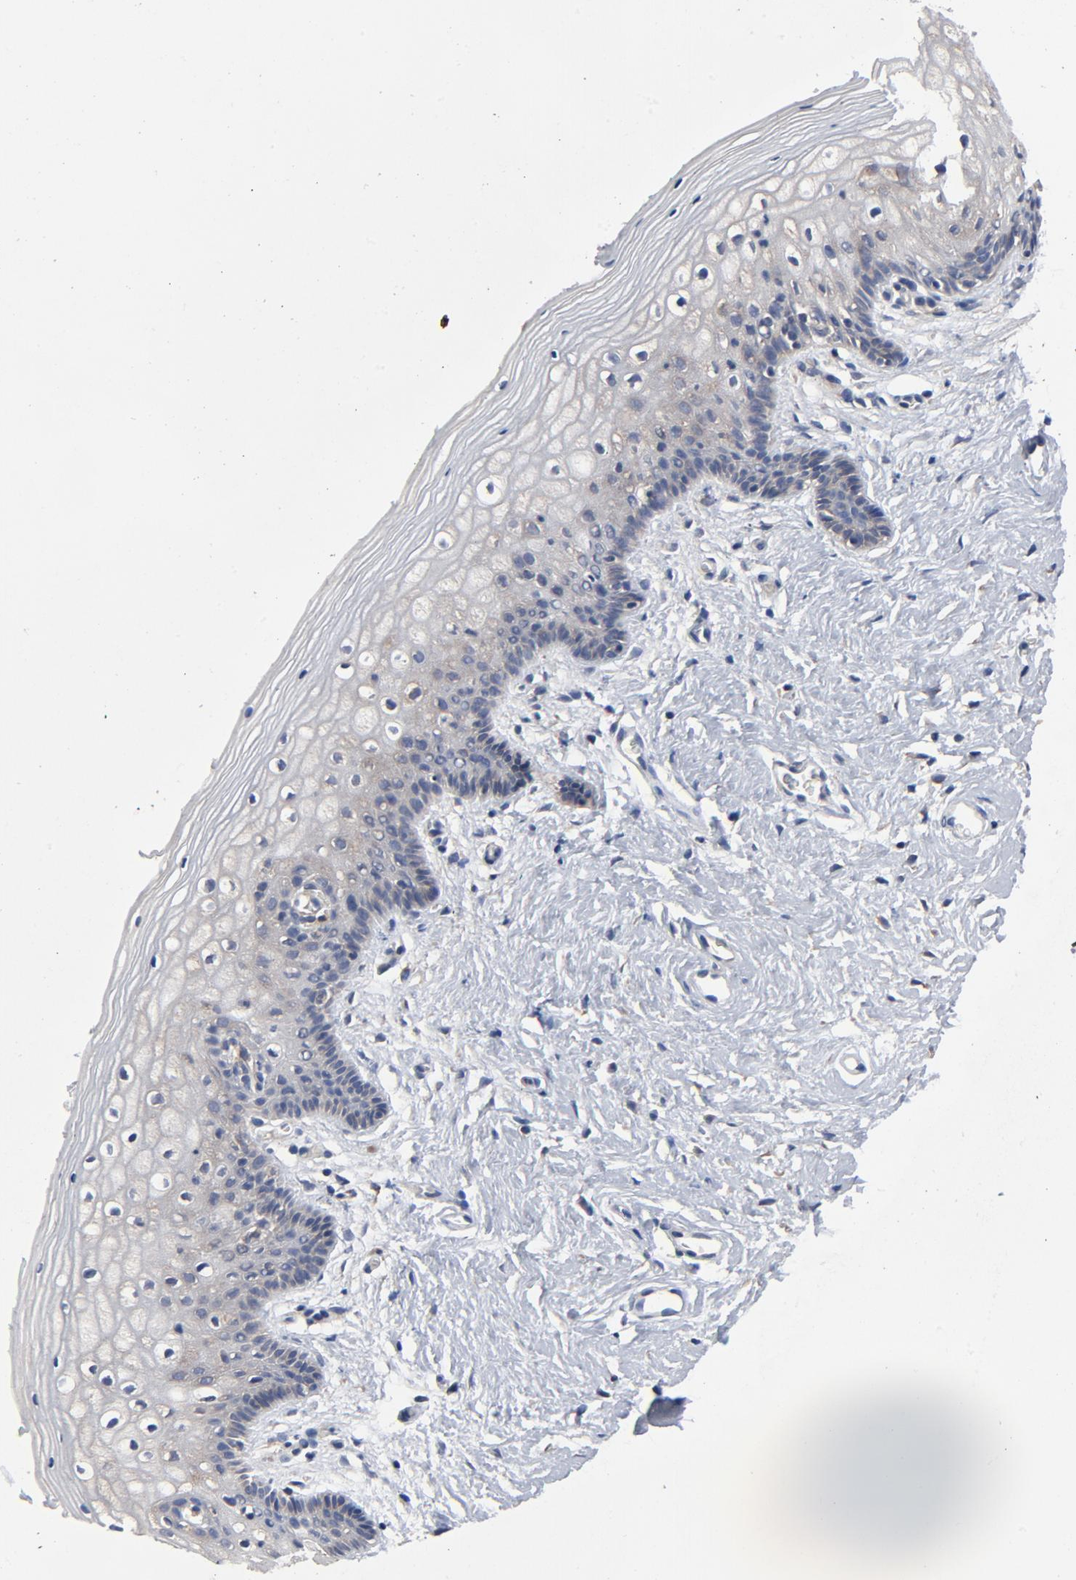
{"staining": {"intensity": "weak", "quantity": "<25%", "location": "cytoplasmic/membranous"}, "tissue": "vagina", "cell_type": "Squamous epithelial cells", "image_type": "normal", "snomed": [{"axis": "morphology", "description": "Normal tissue, NOS"}, {"axis": "topography", "description": "Vagina"}], "caption": "This photomicrograph is of unremarkable vagina stained with immunohistochemistry to label a protein in brown with the nuclei are counter-stained blue. There is no positivity in squamous epithelial cells.", "gene": "DYNLT3", "patient": {"sex": "female", "age": 46}}